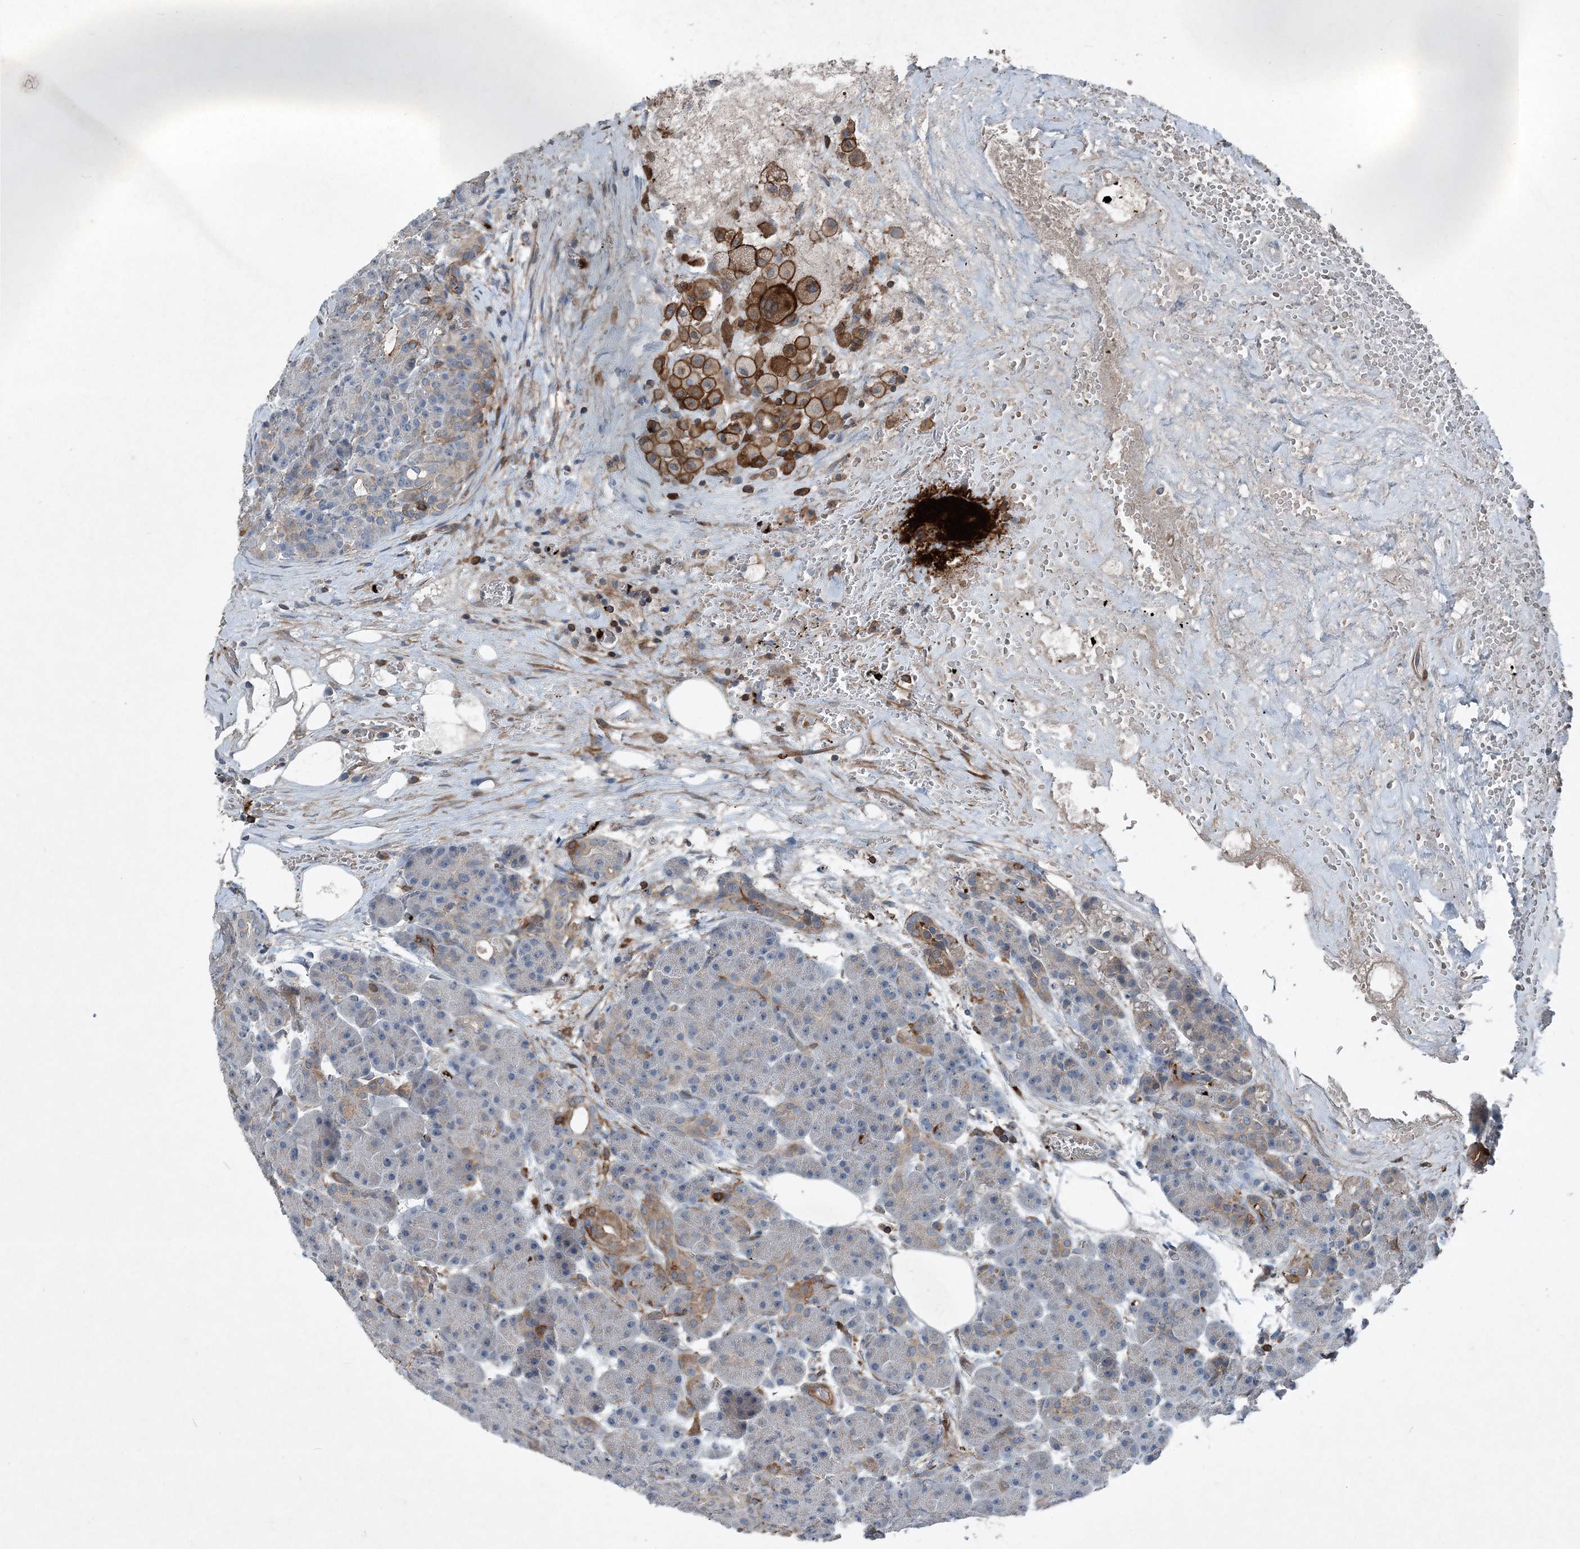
{"staining": {"intensity": "moderate", "quantity": "<25%", "location": "cytoplasmic/membranous"}, "tissue": "pancreas", "cell_type": "Exocrine glandular cells", "image_type": "normal", "snomed": [{"axis": "morphology", "description": "Normal tissue, NOS"}, {"axis": "topography", "description": "Pancreas"}], "caption": "The micrograph reveals immunohistochemical staining of normal pancreas. There is moderate cytoplasmic/membranous positivity is seen in about <25% of exocrine glandular cells.", "gene": "DGUOK", "patient": {"sex": "male", "age": 63}}